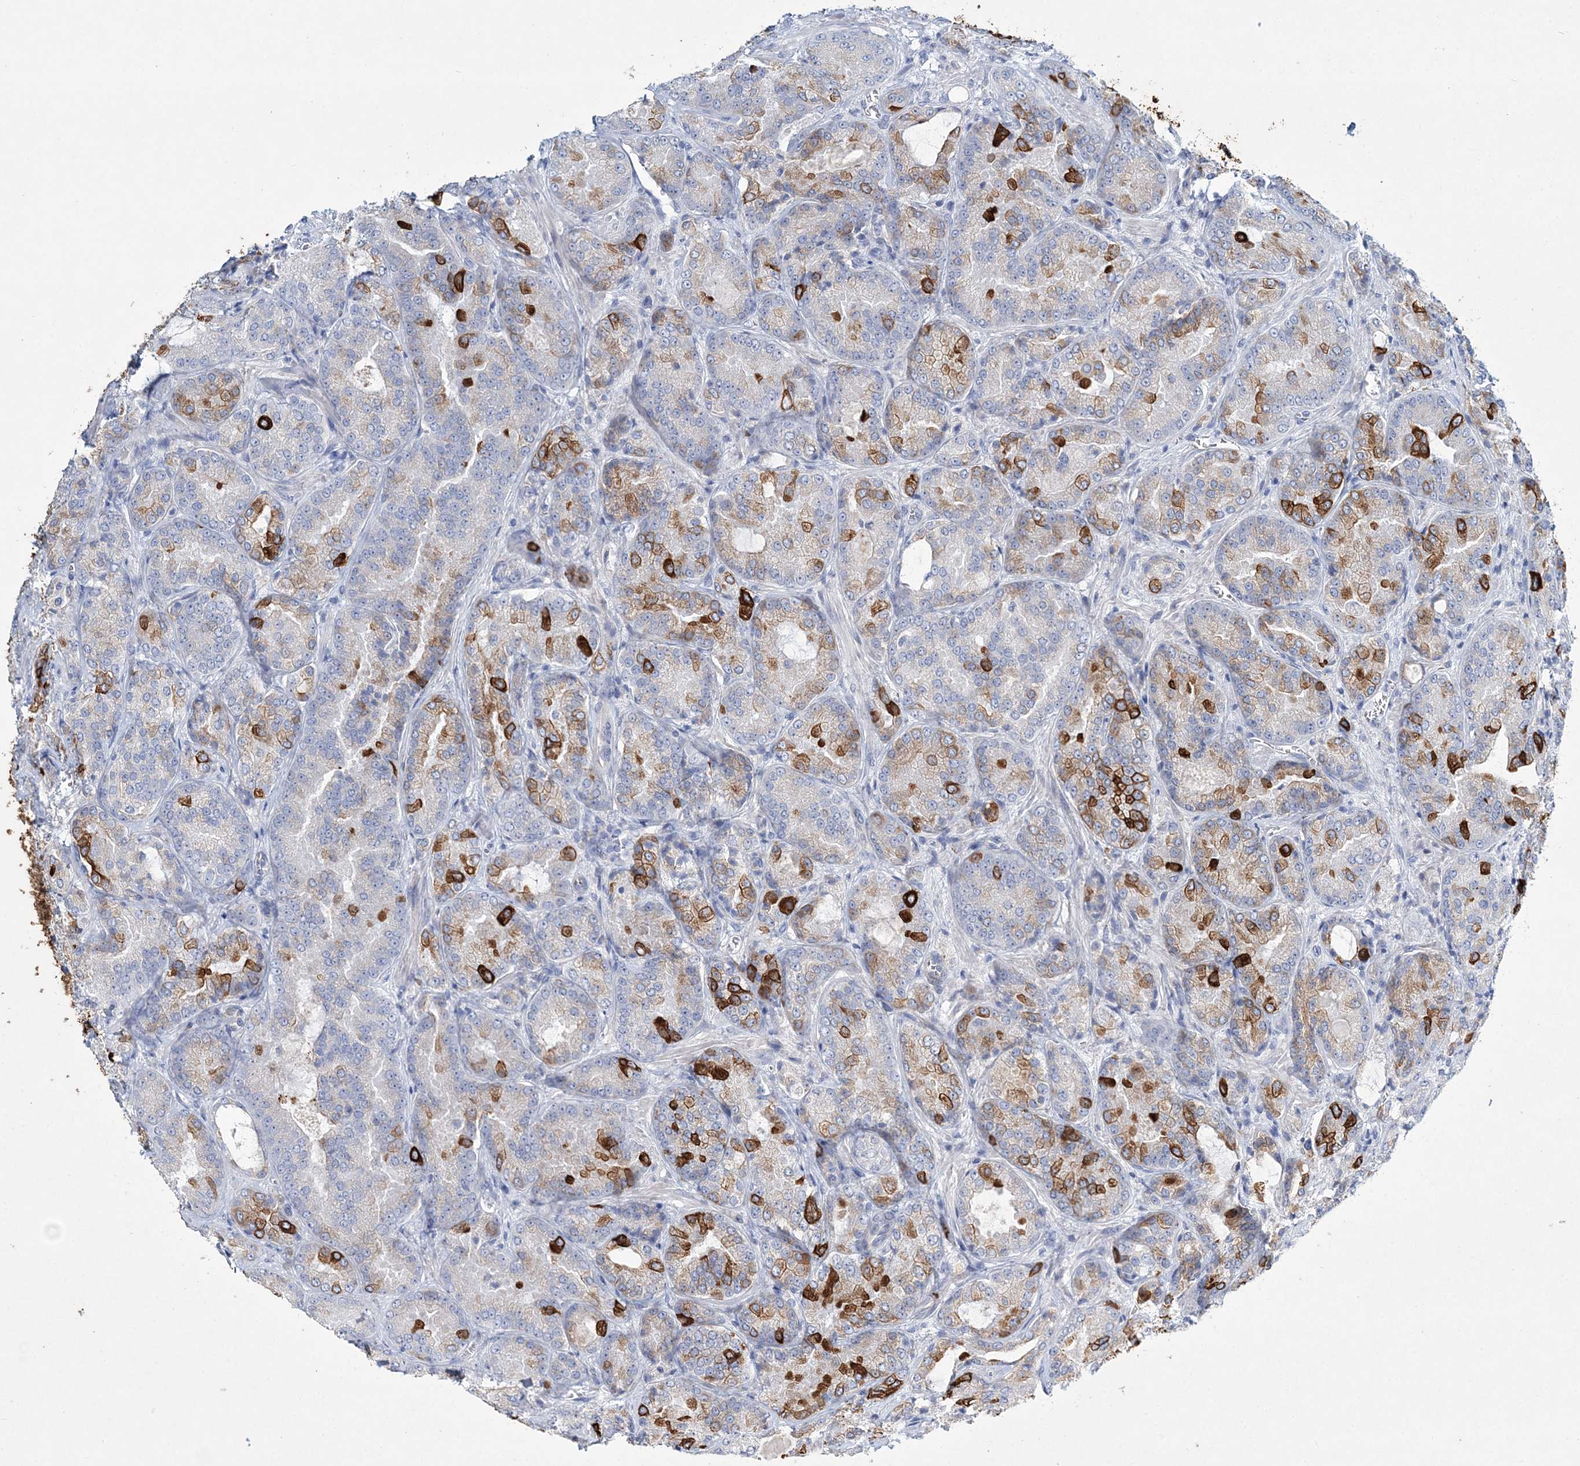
{"staining": {"intensity": "strong", "quantity": "25%-75%", "location": "cytoplasmic/membranous"}, "tissue": "prostate cancer", "cell_type": "Tumor cells", "image_type": "cancer", "snomed": [{"axis": "morphology", "description": "Adenocarcinoma, Low grade"}, {"axis": "topography", "description": "Prostate"}], "caption": "Immunohistochemistry (DAB (3,3'-diaminobenzidine)) staining of prostate cancer shows strong cytoplasmic/membranous protein positivity in about 25%-75% of tumor cells.", "gene": "ADGRL1", "patient": {"sex": "male", "age": 74}}